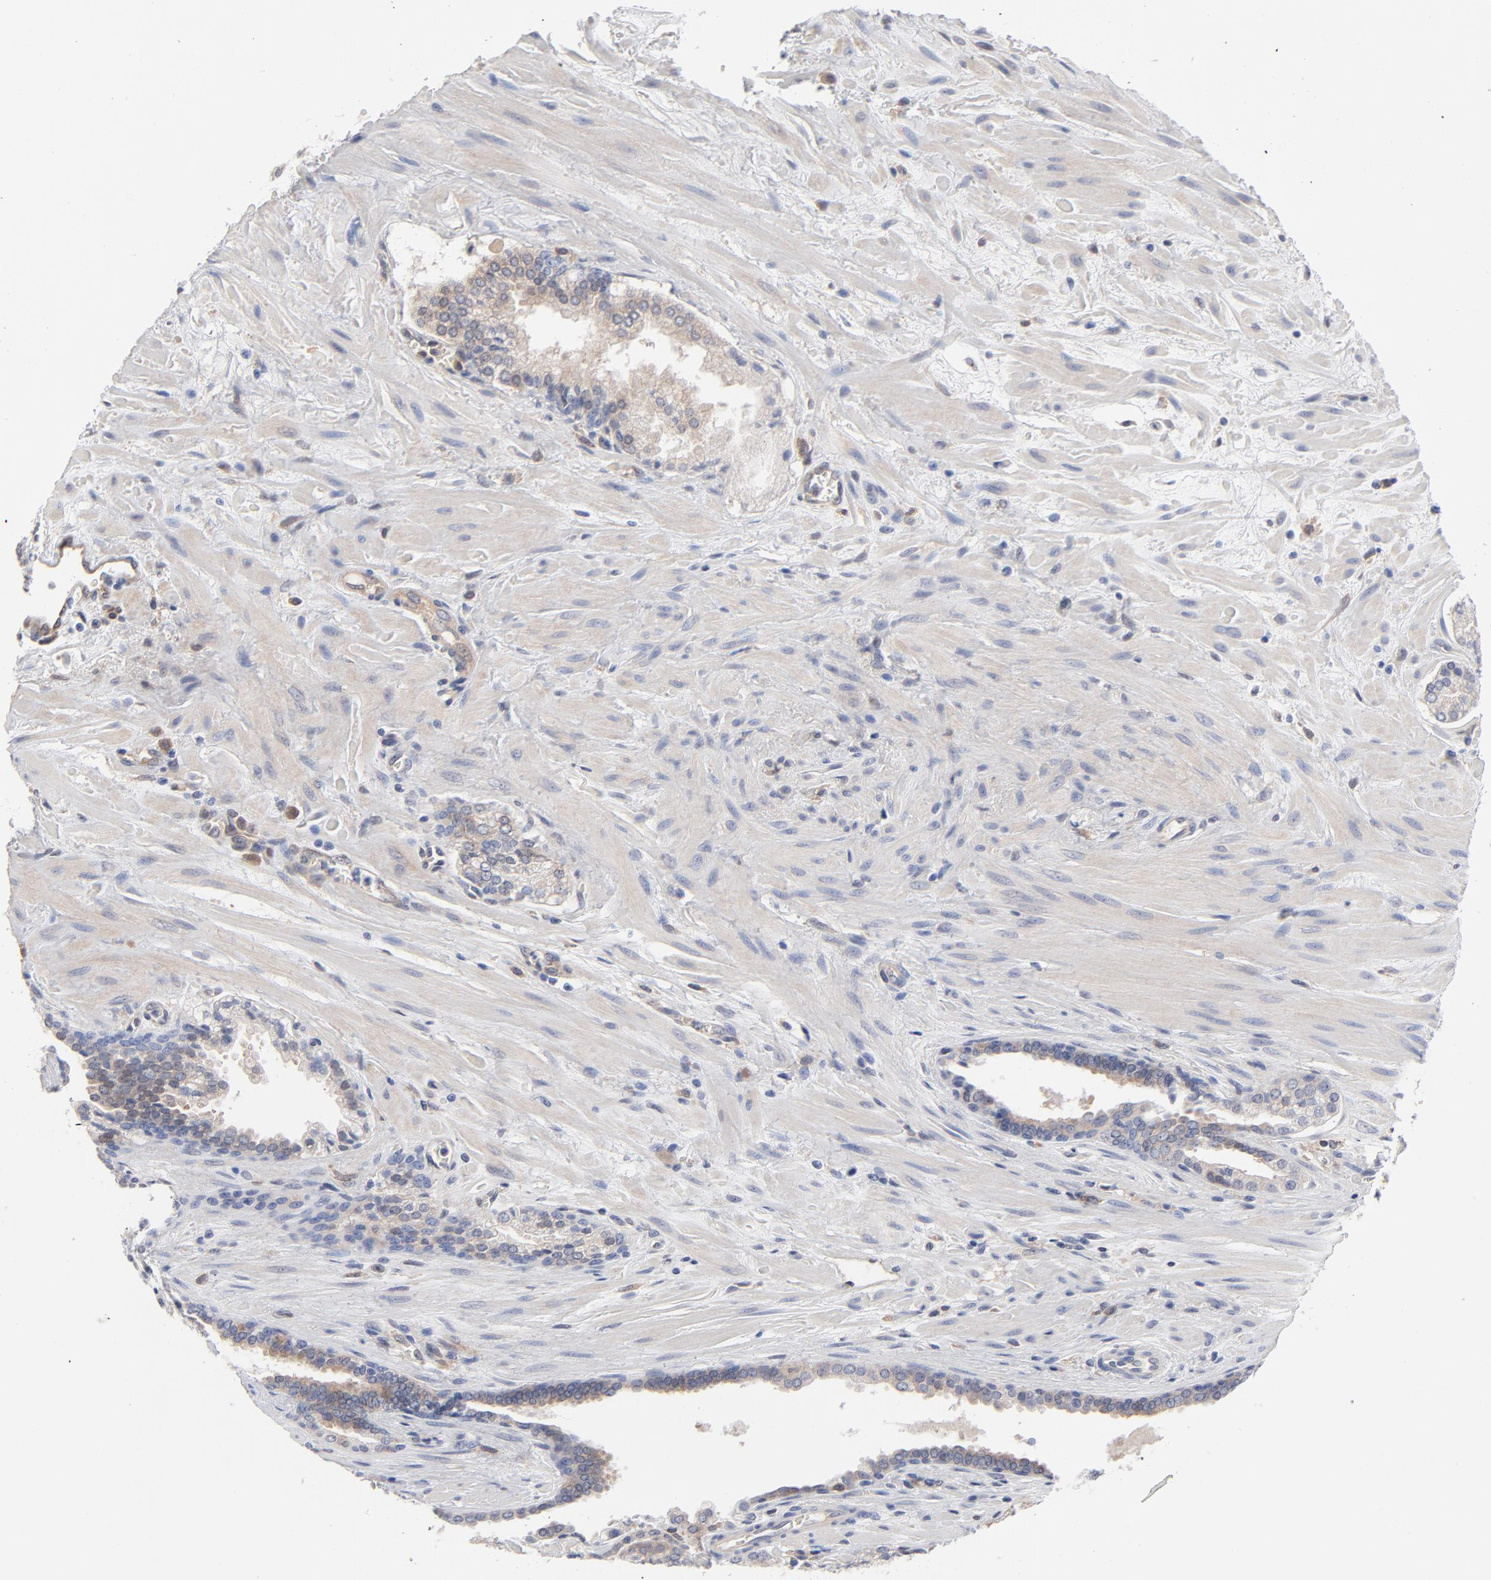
{"staining": {"intensity": "weak", "quantity": ">75%", "location": "cytoplasmic/membranous"}, "tissue": "prostate cancer", "cell_type": "Tumor cells", "image_type": "cancer", "snomed": [{"axis": "morphology", "description": "Adenocarcinoma, Medium grade"}, {"axis": "topography", "description": "Prostate"}], "caption": "Brown immunohistochemical staining in prostate cancer (medium-grade adenocarcinoma) demonstrates weak cytoplasmic/membranous expression in about >75% of tumor cells.", "gene": "ARRB1", "patient": {"sex": "male", "age": 60}}